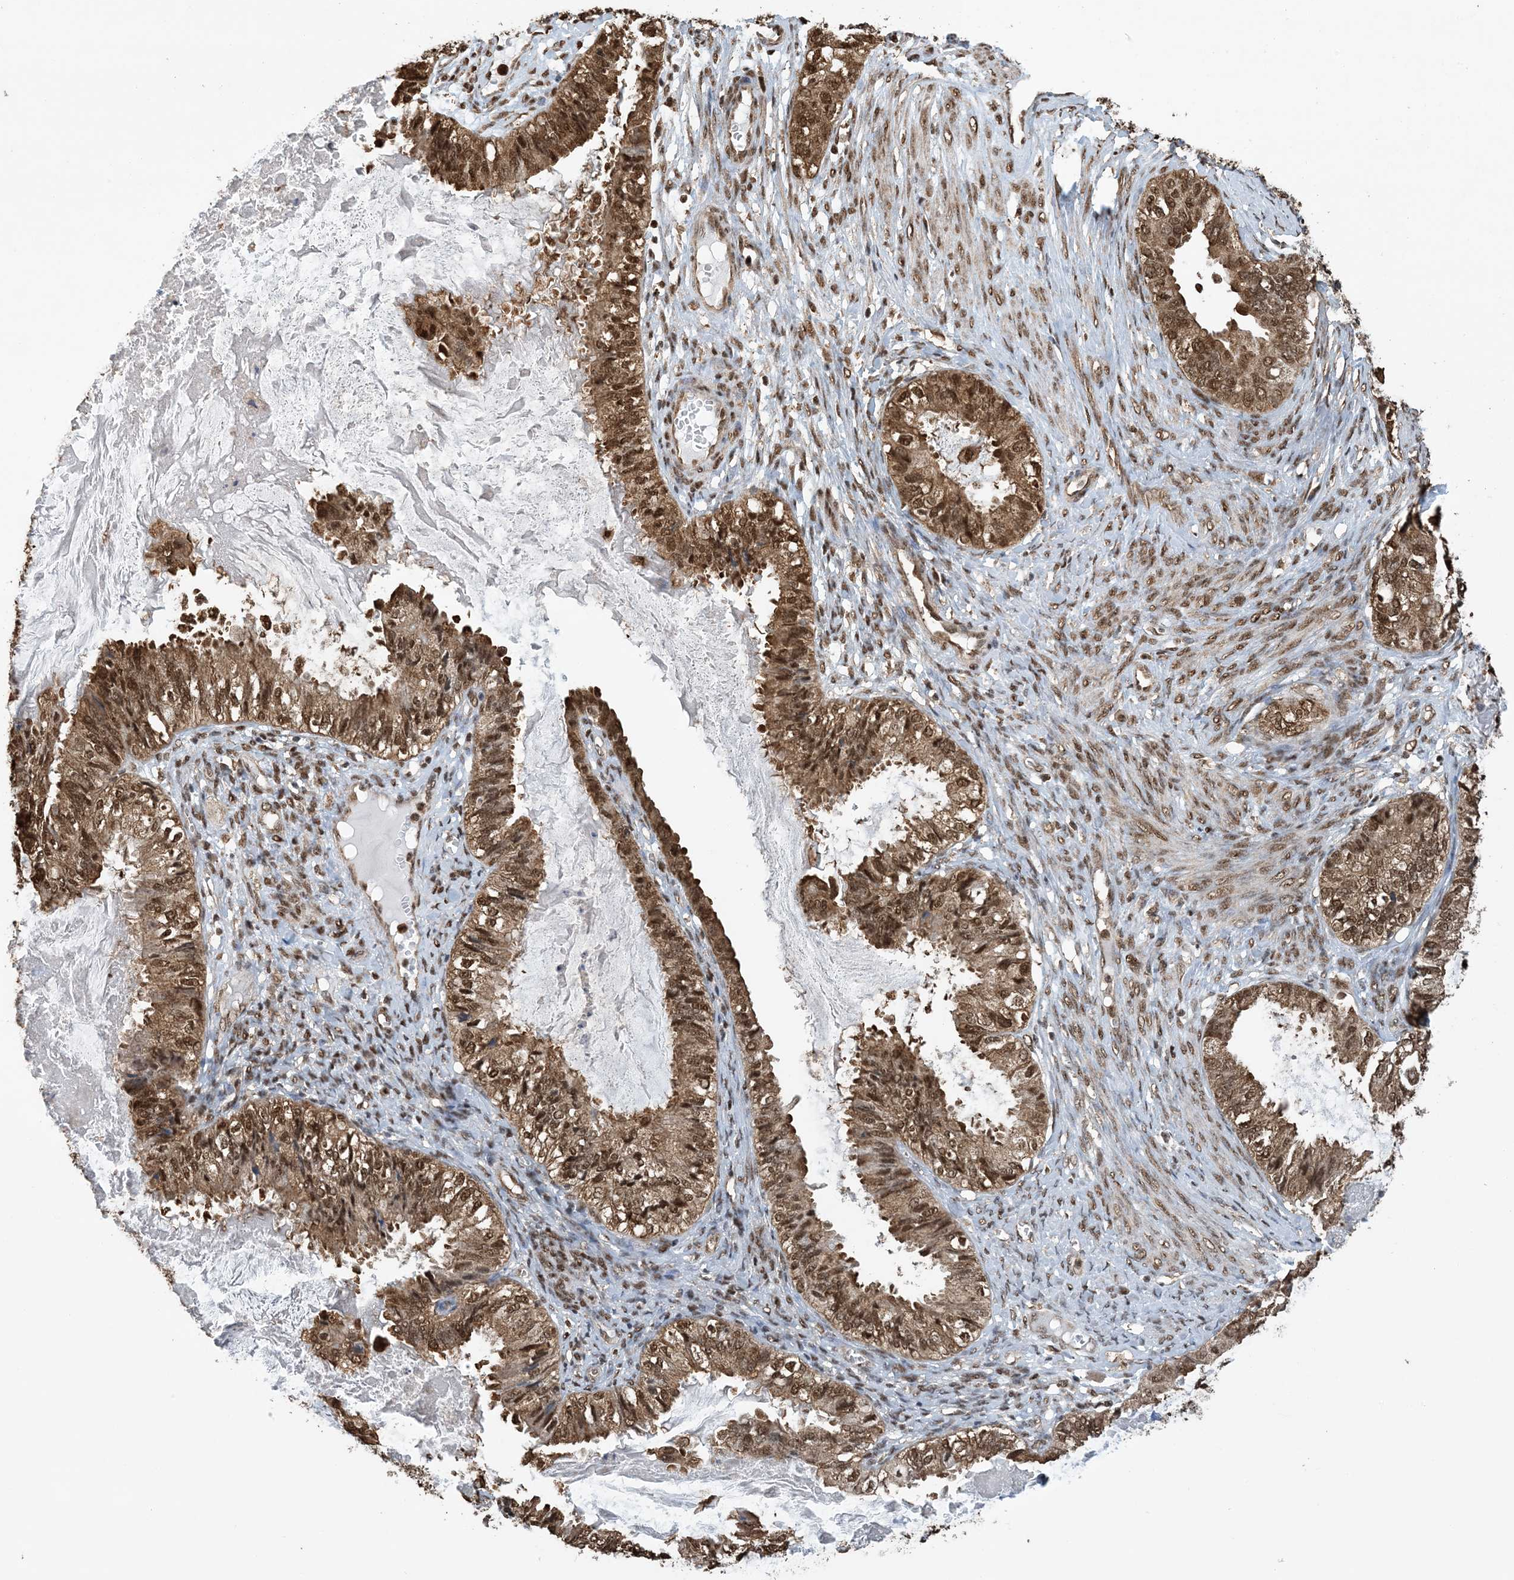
{"staining": {"intensity": "moderate", "quantity": ">75%", "location": "cytoplasmic/membranous,nuclear"}, "tissue": "cervical cancer", "cell_type": "Tumor cells", "image_type": "cancer", "snomed": [{"axis": "morphology", "description": "Normal tissue, NOS"}, {"axis": "morphology", "description": "Adenocarcinoma, NOS"}, {"axis": "topography", "description": "Cervix"}, {"axis": "topography", "description": "Endometrium"}], "caption": "A histopathology image showing moderate cytoplasmic/membranous and nuclear expression in about >75% of tumor cells in cervical cancer, as visualized by brown immunohistochemical staining.", "gene": "HSPA1A", "patient": {"sex": "female", "age": 86}}